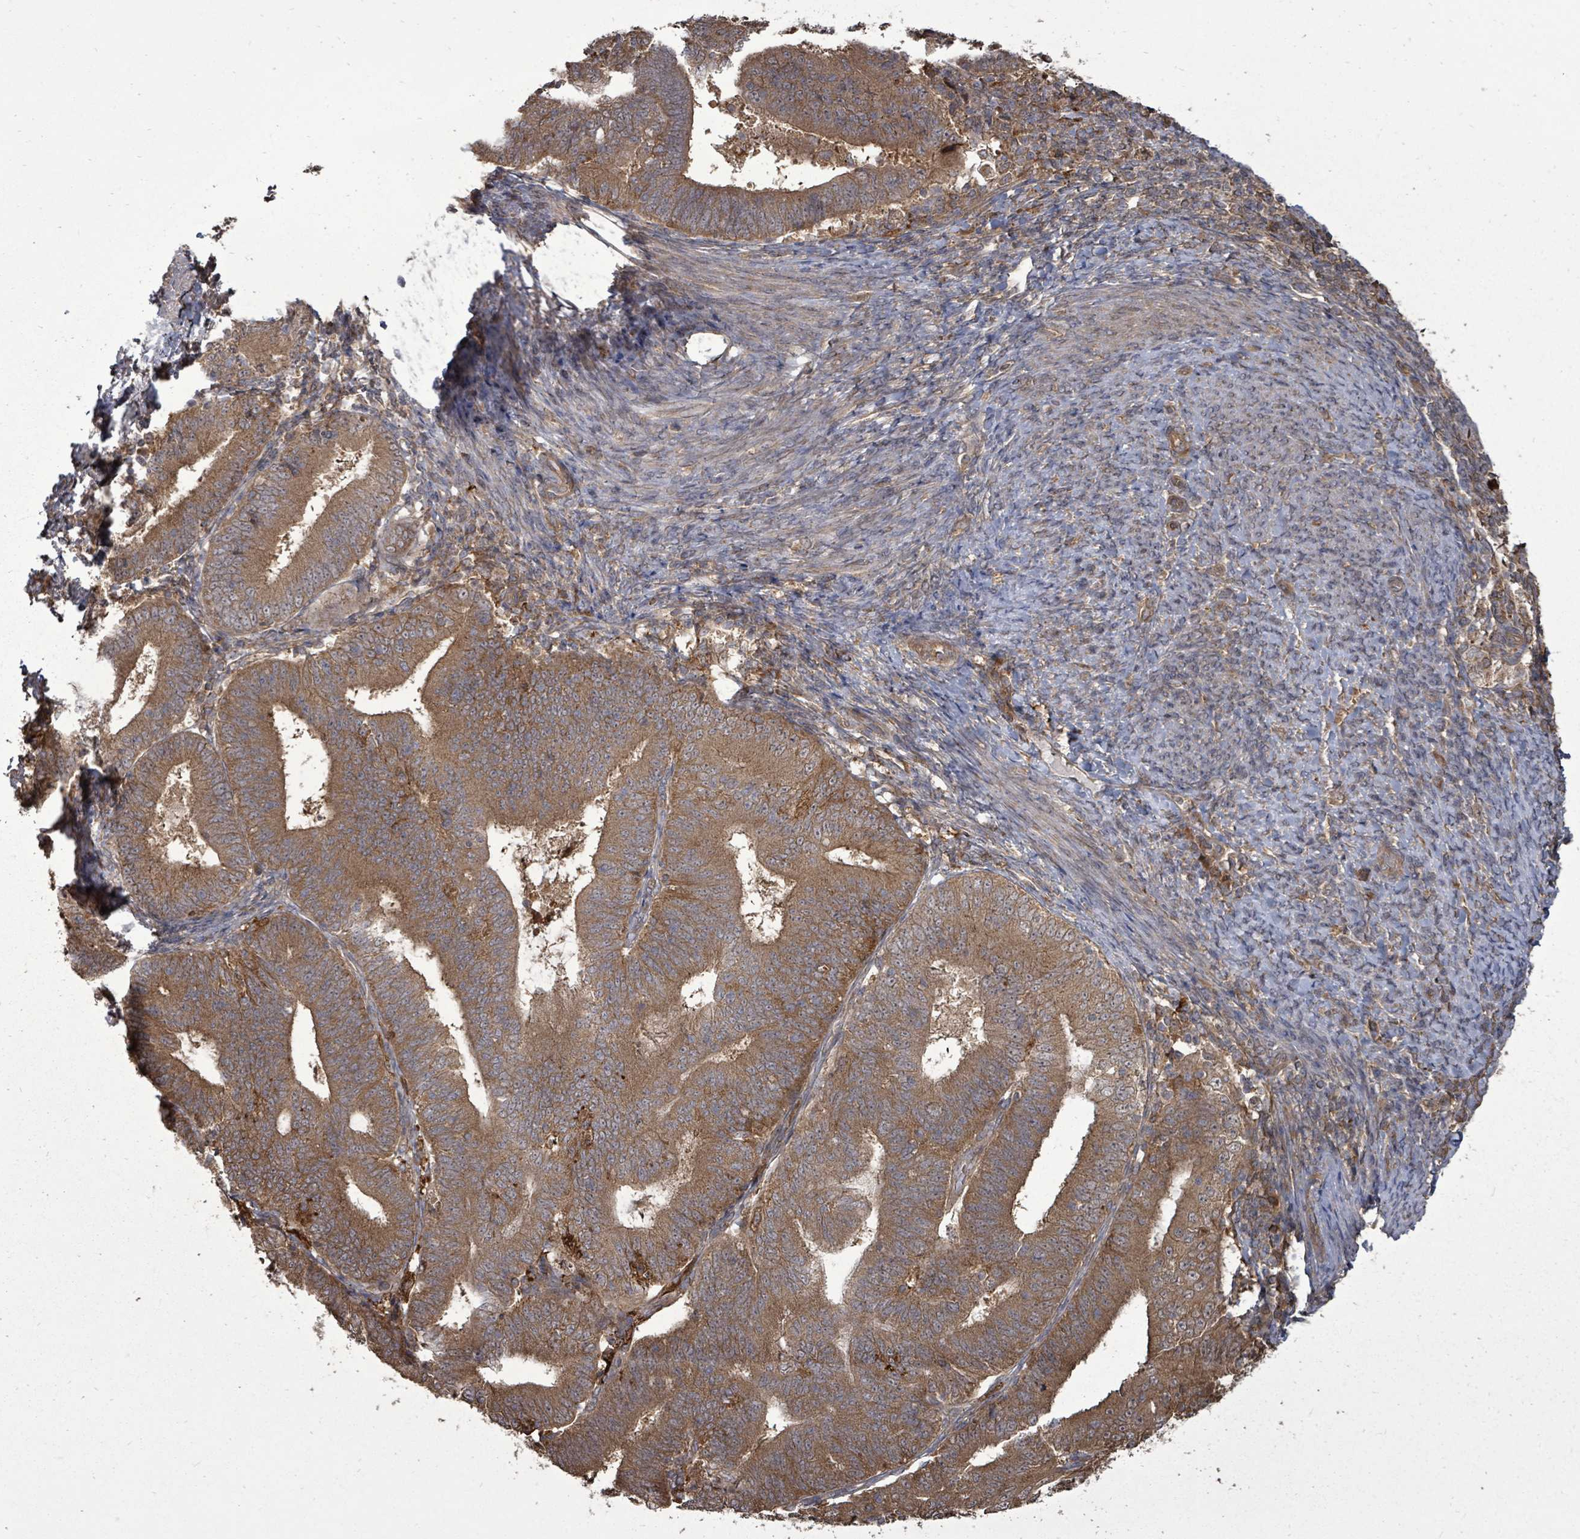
{"staining": {"intensity": "moderate", "quantity": ">75%", "location": "cytoplasmic/membranous"}, "tissue": "endometrial cancer", "cell_type": "Tumor cells", "image_type": "cancer", "snomed": [{"axis": "morphology", "description": "Adenocarcinoma, NOS"}, {"axis": "topography", "description": "Endometrium"}], "caption": "Brown immunohistochemical staining in endometrial cancer (adenocarcinoma) shows moderate cytoplasmic/membranous positivity in about >75% of tumor cells. (Brightfield microscopy of DAB IHC at high magnification).", "gene": "EIF3C", "patient": {"sex": "female", "age": 70}}